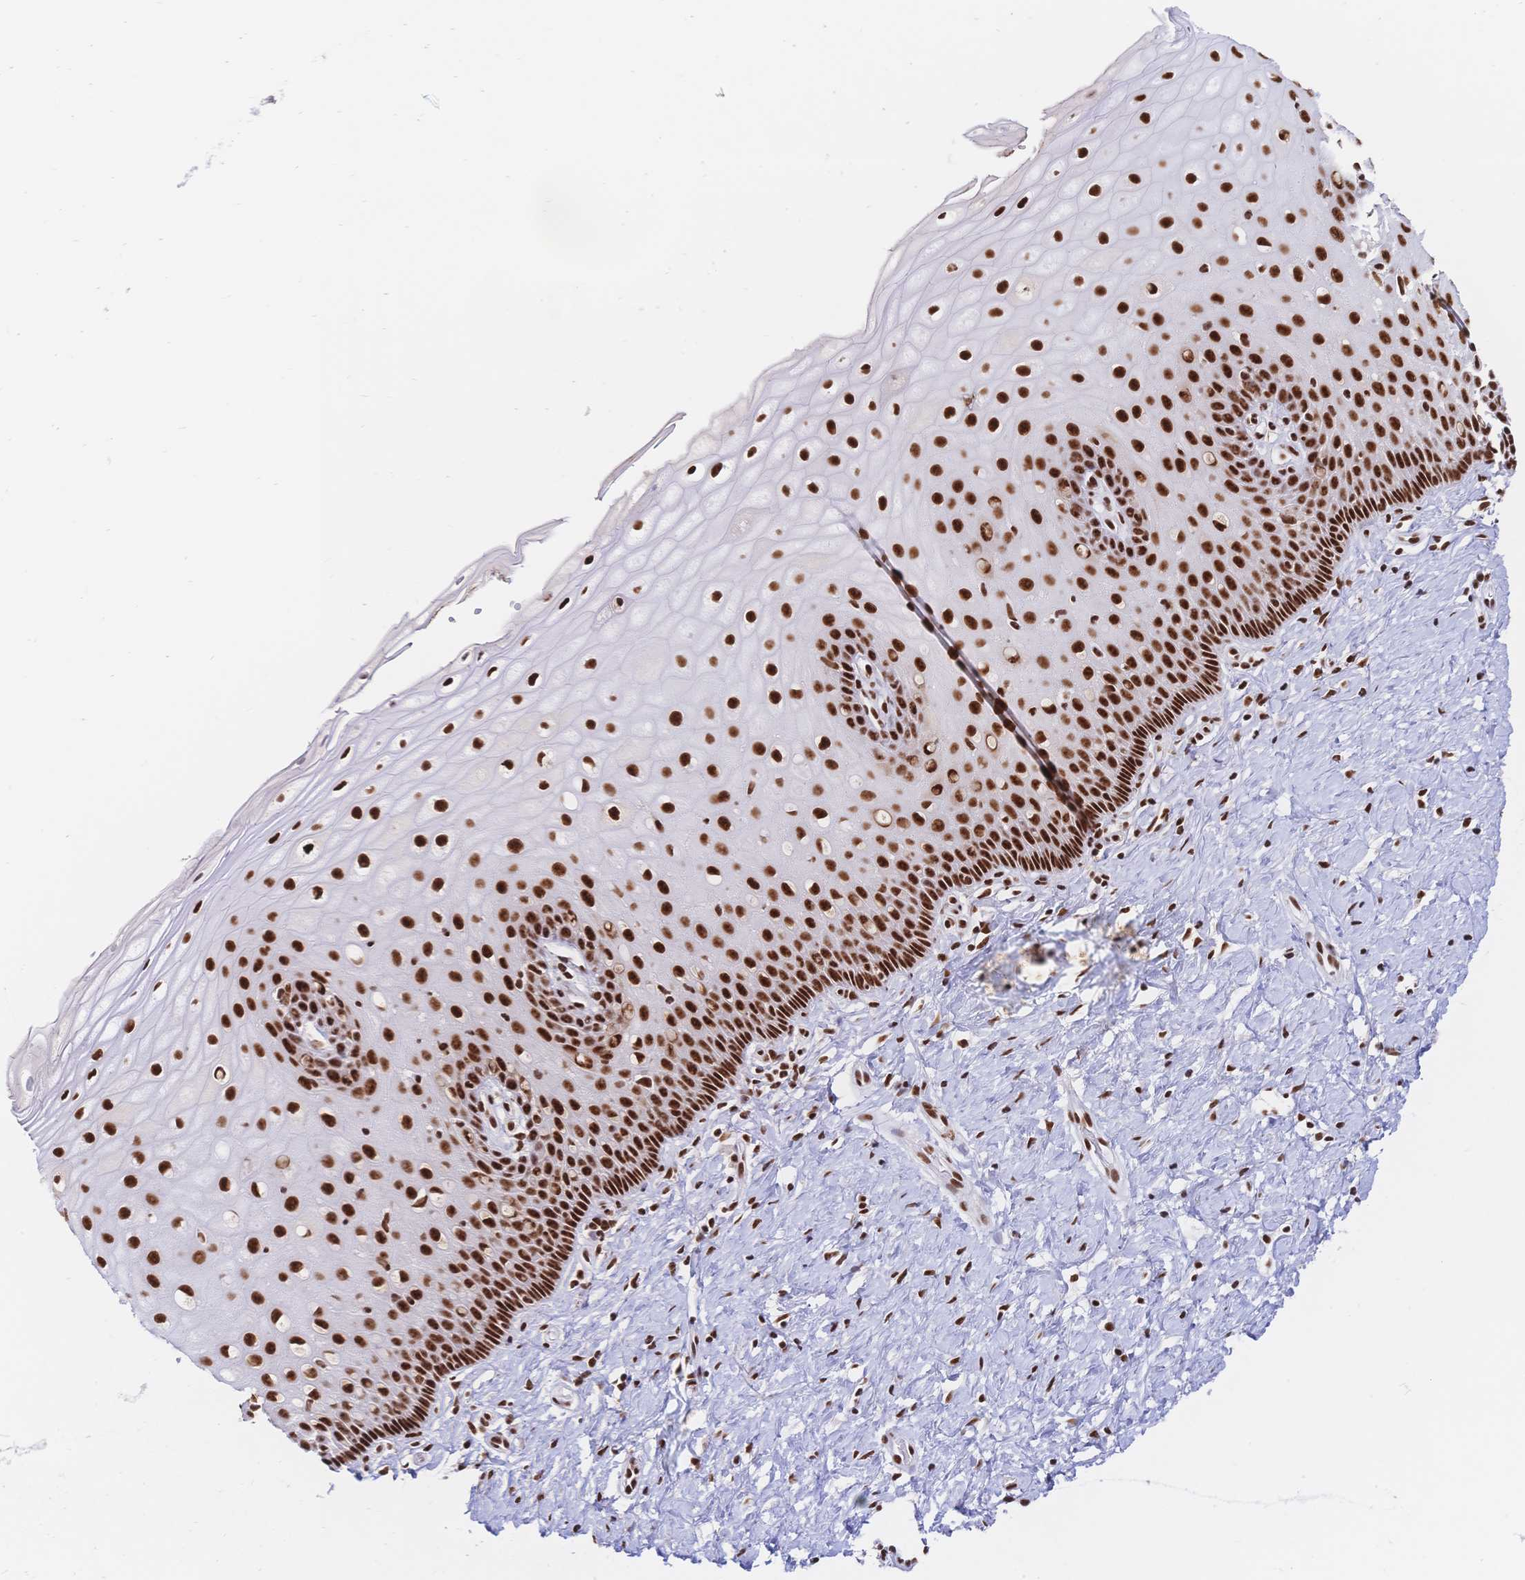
{"staining": {"intensity": "strong", "quantity": ">75%", "location": "nuclear"}, "tissue": "cervix", "cell_type": "Glandular cells", "image_type": "normal", "snomed": [{"axis": "morphology", "description": "Normal tissue, NOS"}, {"axis": "topography", "description": "Cervix"}], "caption": "Immunohistochemical staining of unremarkable cervix displays high levels of strong nuclear positivity in approximately >75% of glandular cells. The protein is shown in brown color, while the nuclei are stained blue.", "gene": "SRSF1", "patient": {"sex": "female", "age": 37}}